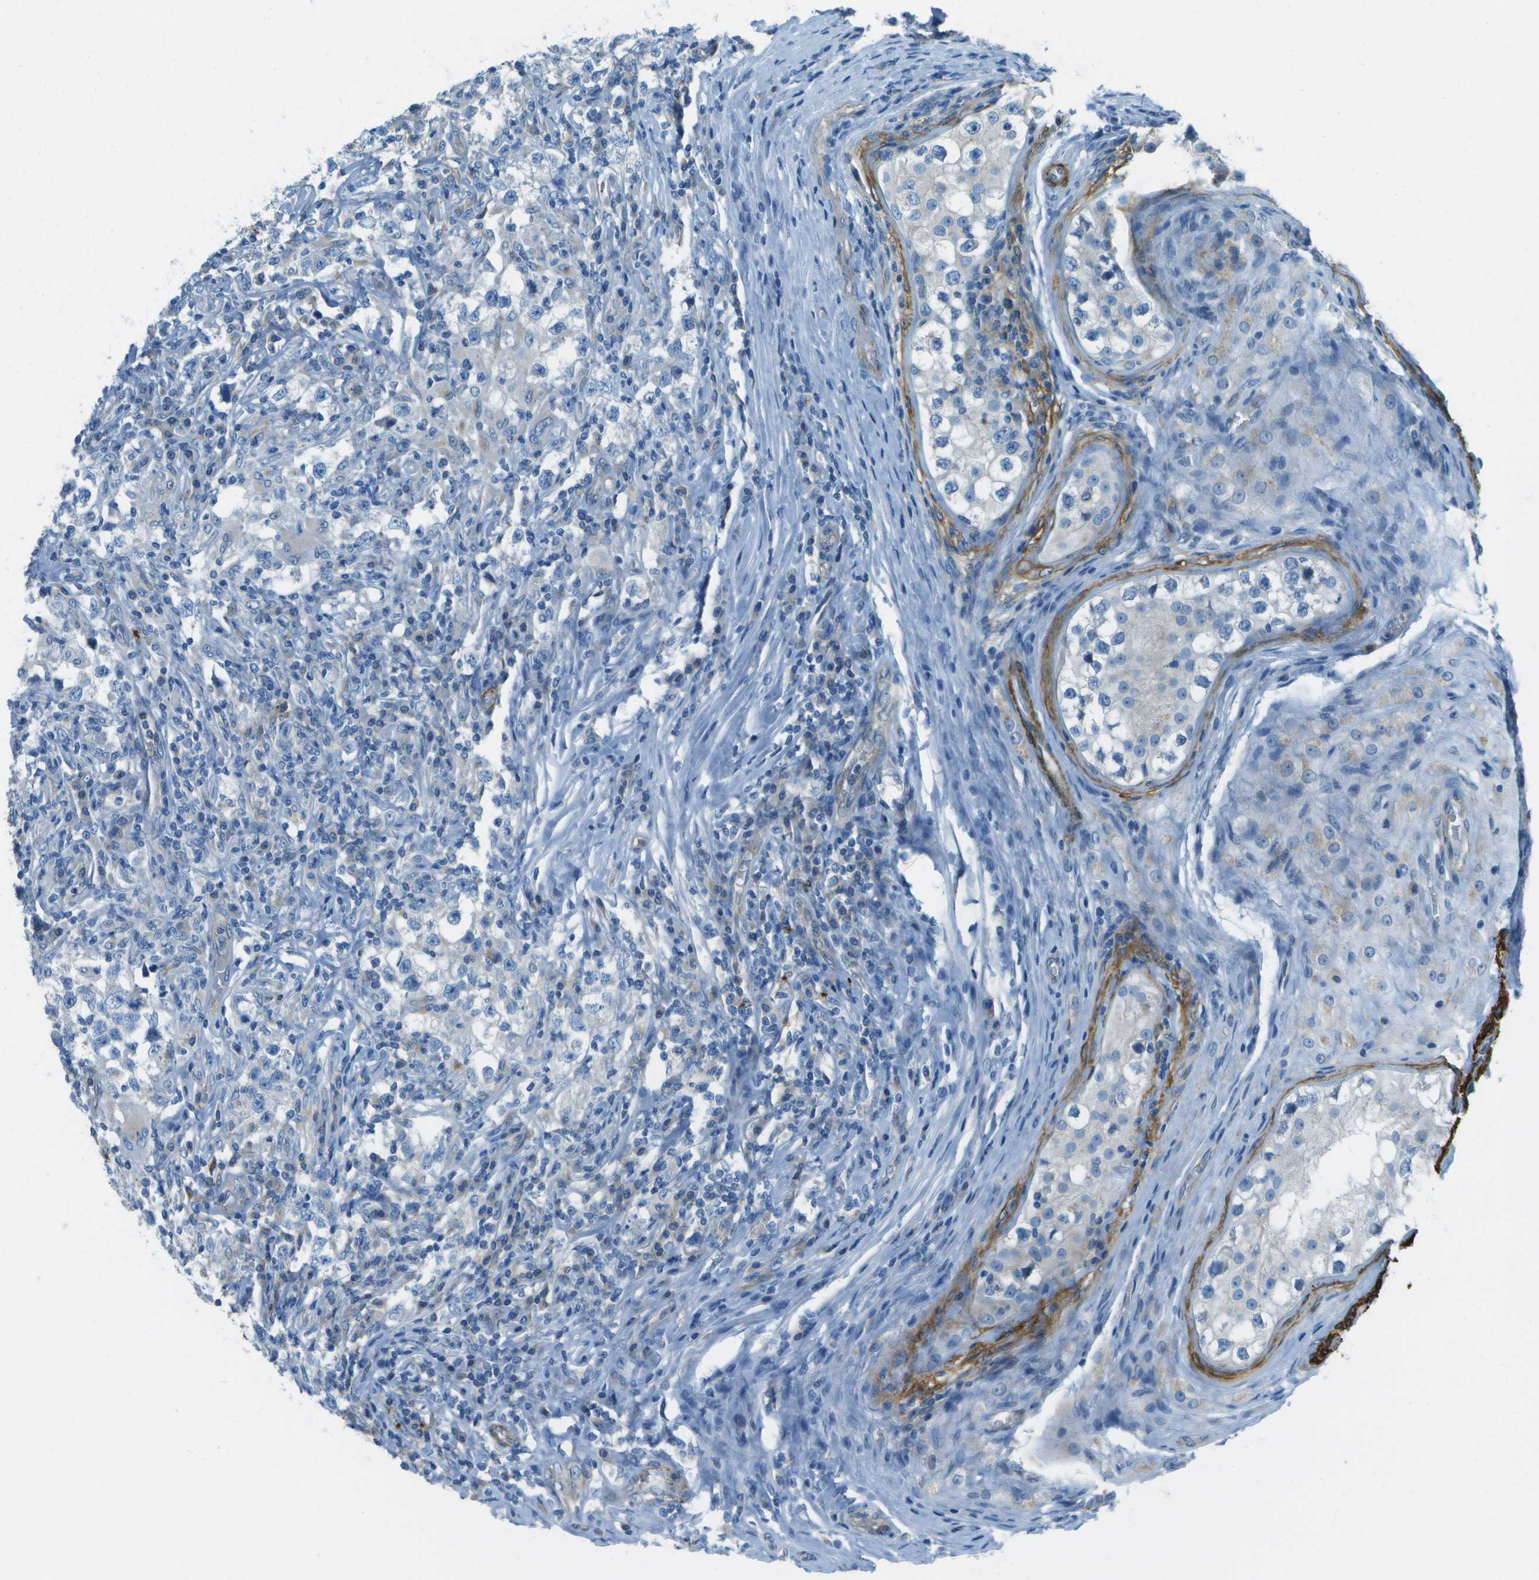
{"staining": {"intensity": "negative", "quantity": "none", "location": "none"}, "tissue": "testis cancer", "cell_type": "Tumor cells", "image_type": "cancer", "snomed": [{"axis": "morphology", "description": "Carcinoma, Embryonal, NOS"}, {"axis": "topography", "description": "Testis"}], "caption": "Embryonal carcinoma (testis) stained for a protein using immunohistochemistry exhibits no positivity tumor cells.", "gene": "MYH11", "patient": {"sex": "male", "age": 21}}